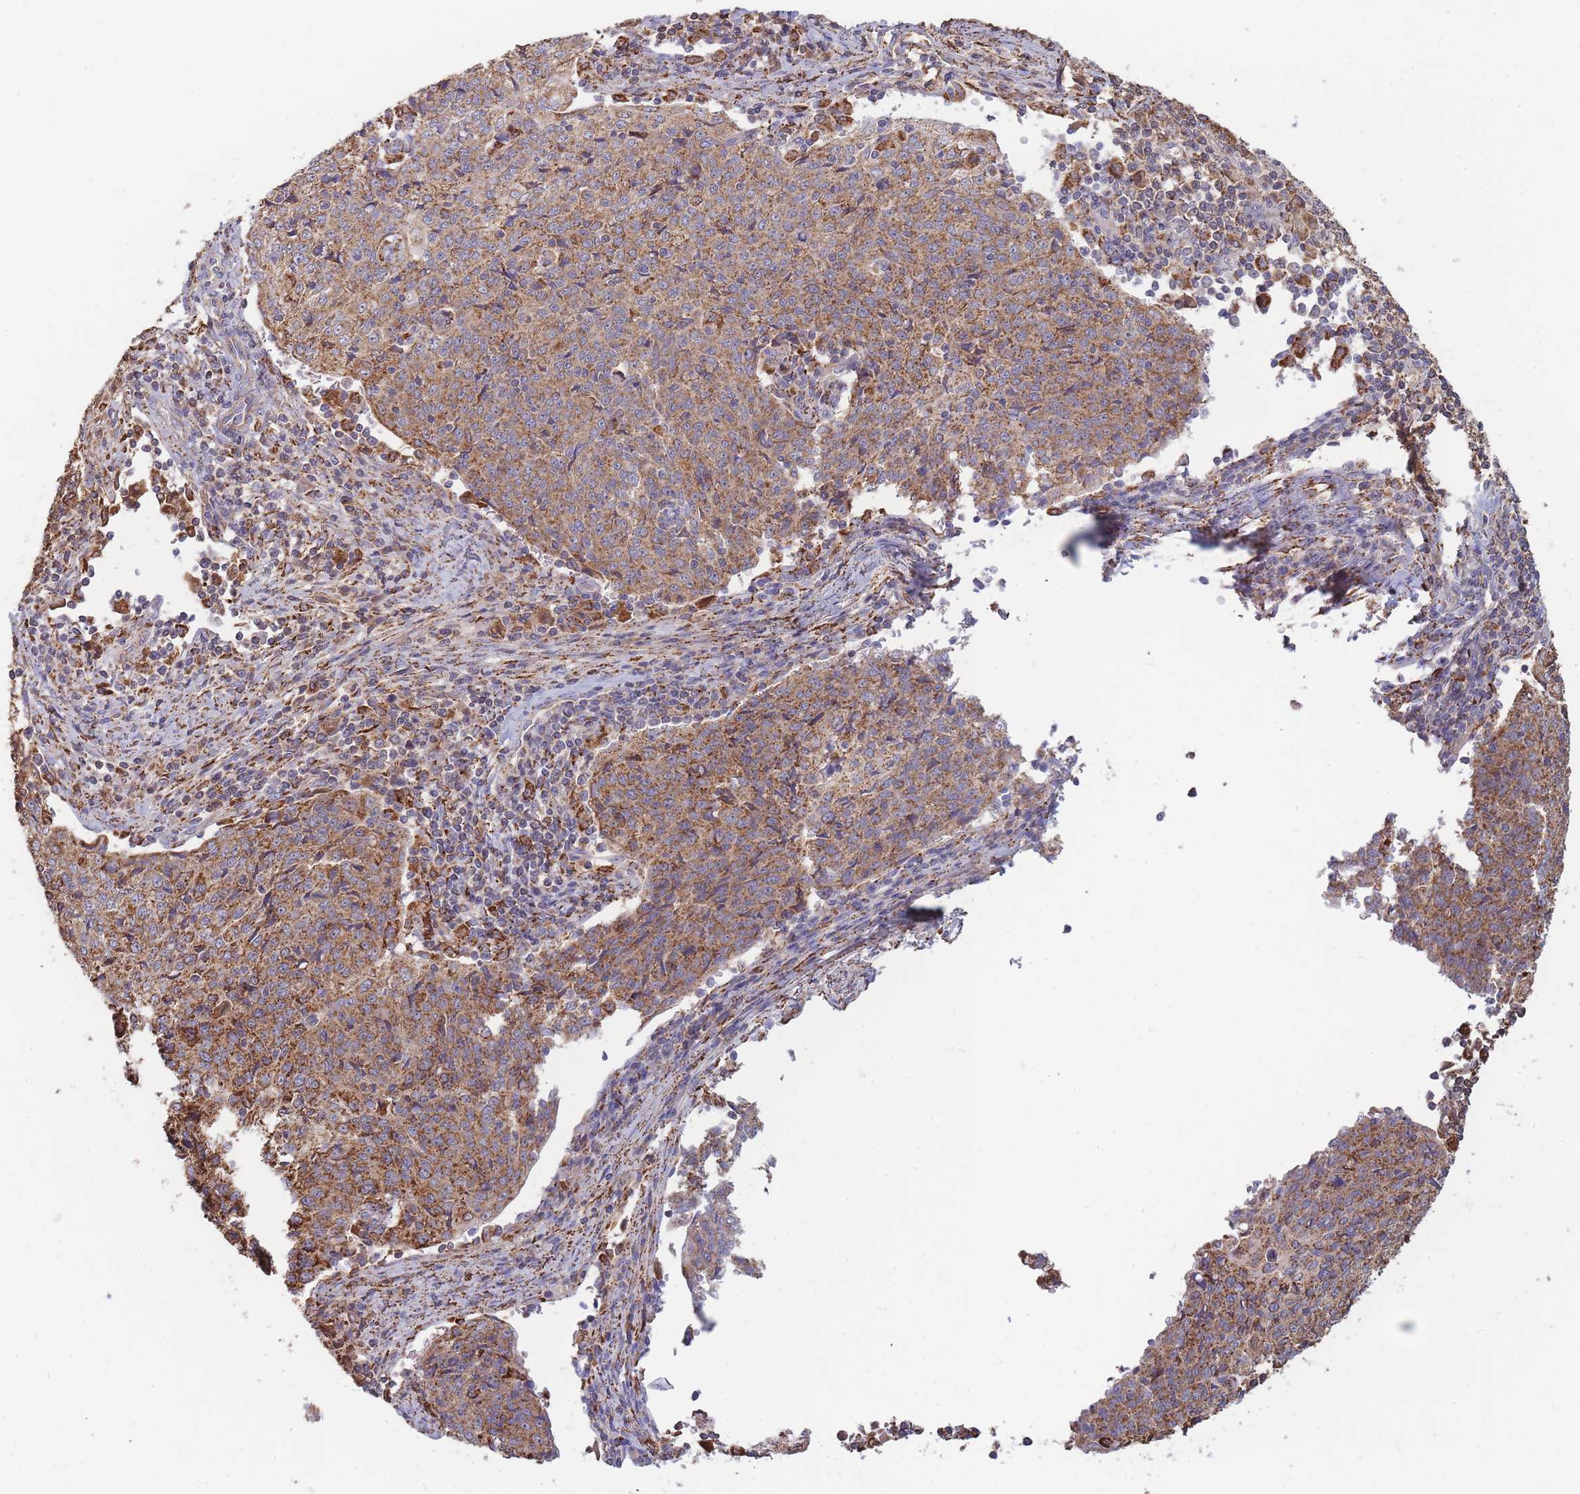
{"staining": {"intensity": "moderate", "quantity": ">75%", "location": "cytoplasmic/membranous"}, "tissue": "cervical cancer", "cell_type": "Tumor cells", "image_type": "cancer", "snomed": [{"axis": "morphology", "description": "Squamous cell carcinoma, NOS"}, {"axis": "topography", "description": "Cervix"}], "caption": "Immunohistochemical staining of human cervical squamous cell carcinoma reveals moderate cytoplasmic/membranous protein positivity in about >75% of tumor cells.", "gene": "MRPL17", "patient": {"sex": "female", "age": 48}}